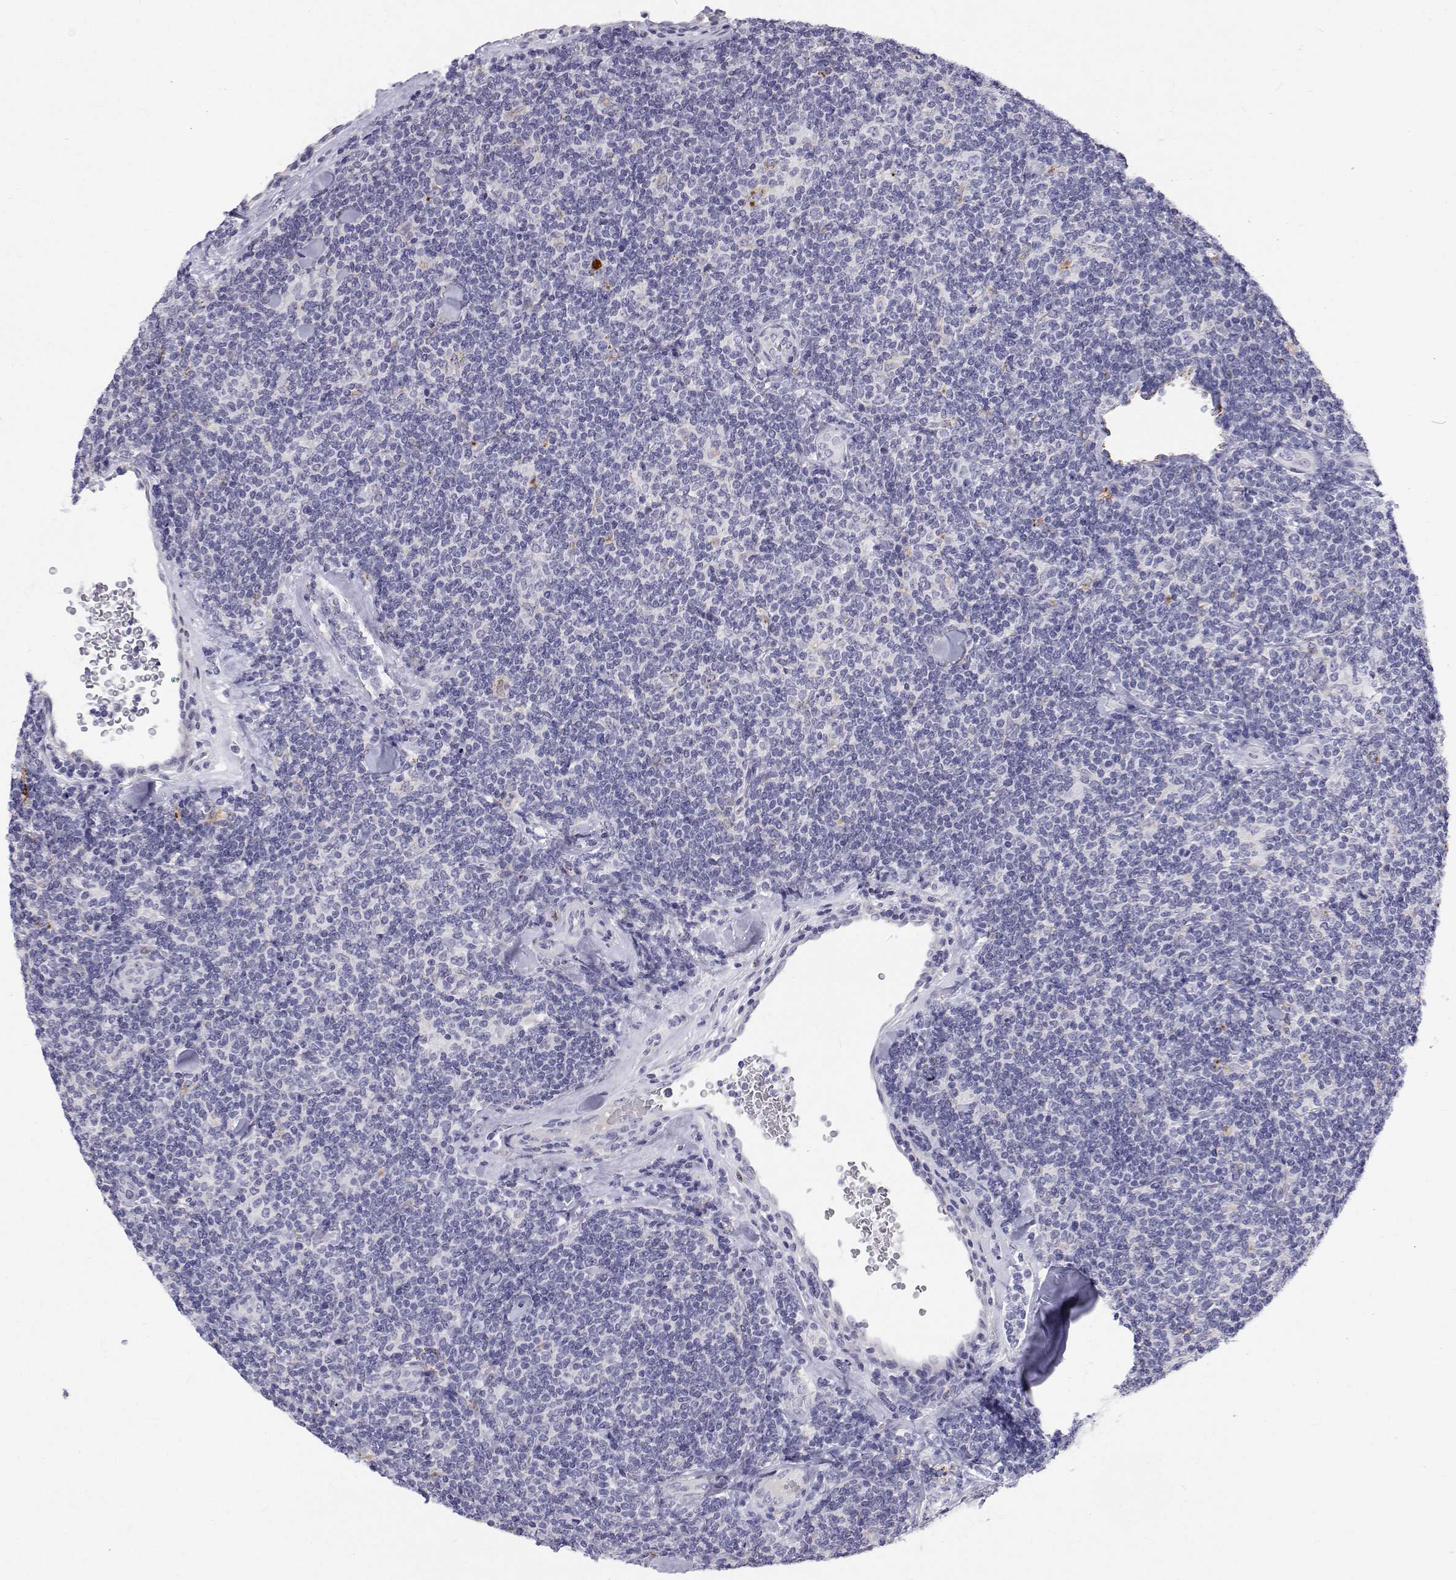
{"staining": {"intensity": "negative", "quantity": "none", "location": "none"}, "tissue": "lymphoma", "cell_type": "Tumor cells", "image_type": "cancer", "snomed": [{"axis": "morphology", "description": "Malignant lymphoma, non-Hodgkin's type, Low grade"}, {"axis": "topography", "description": "Lymph node"}], "caption": "Immunohistochemistry micrograph of lymphoma stained for a protein (brown), which displays no expression in tumor cells. (Brightfield microscopy of DAB IHC at high magnification).", "gene": "NCR2", "patient": {"sex": "female", "age": 56}}